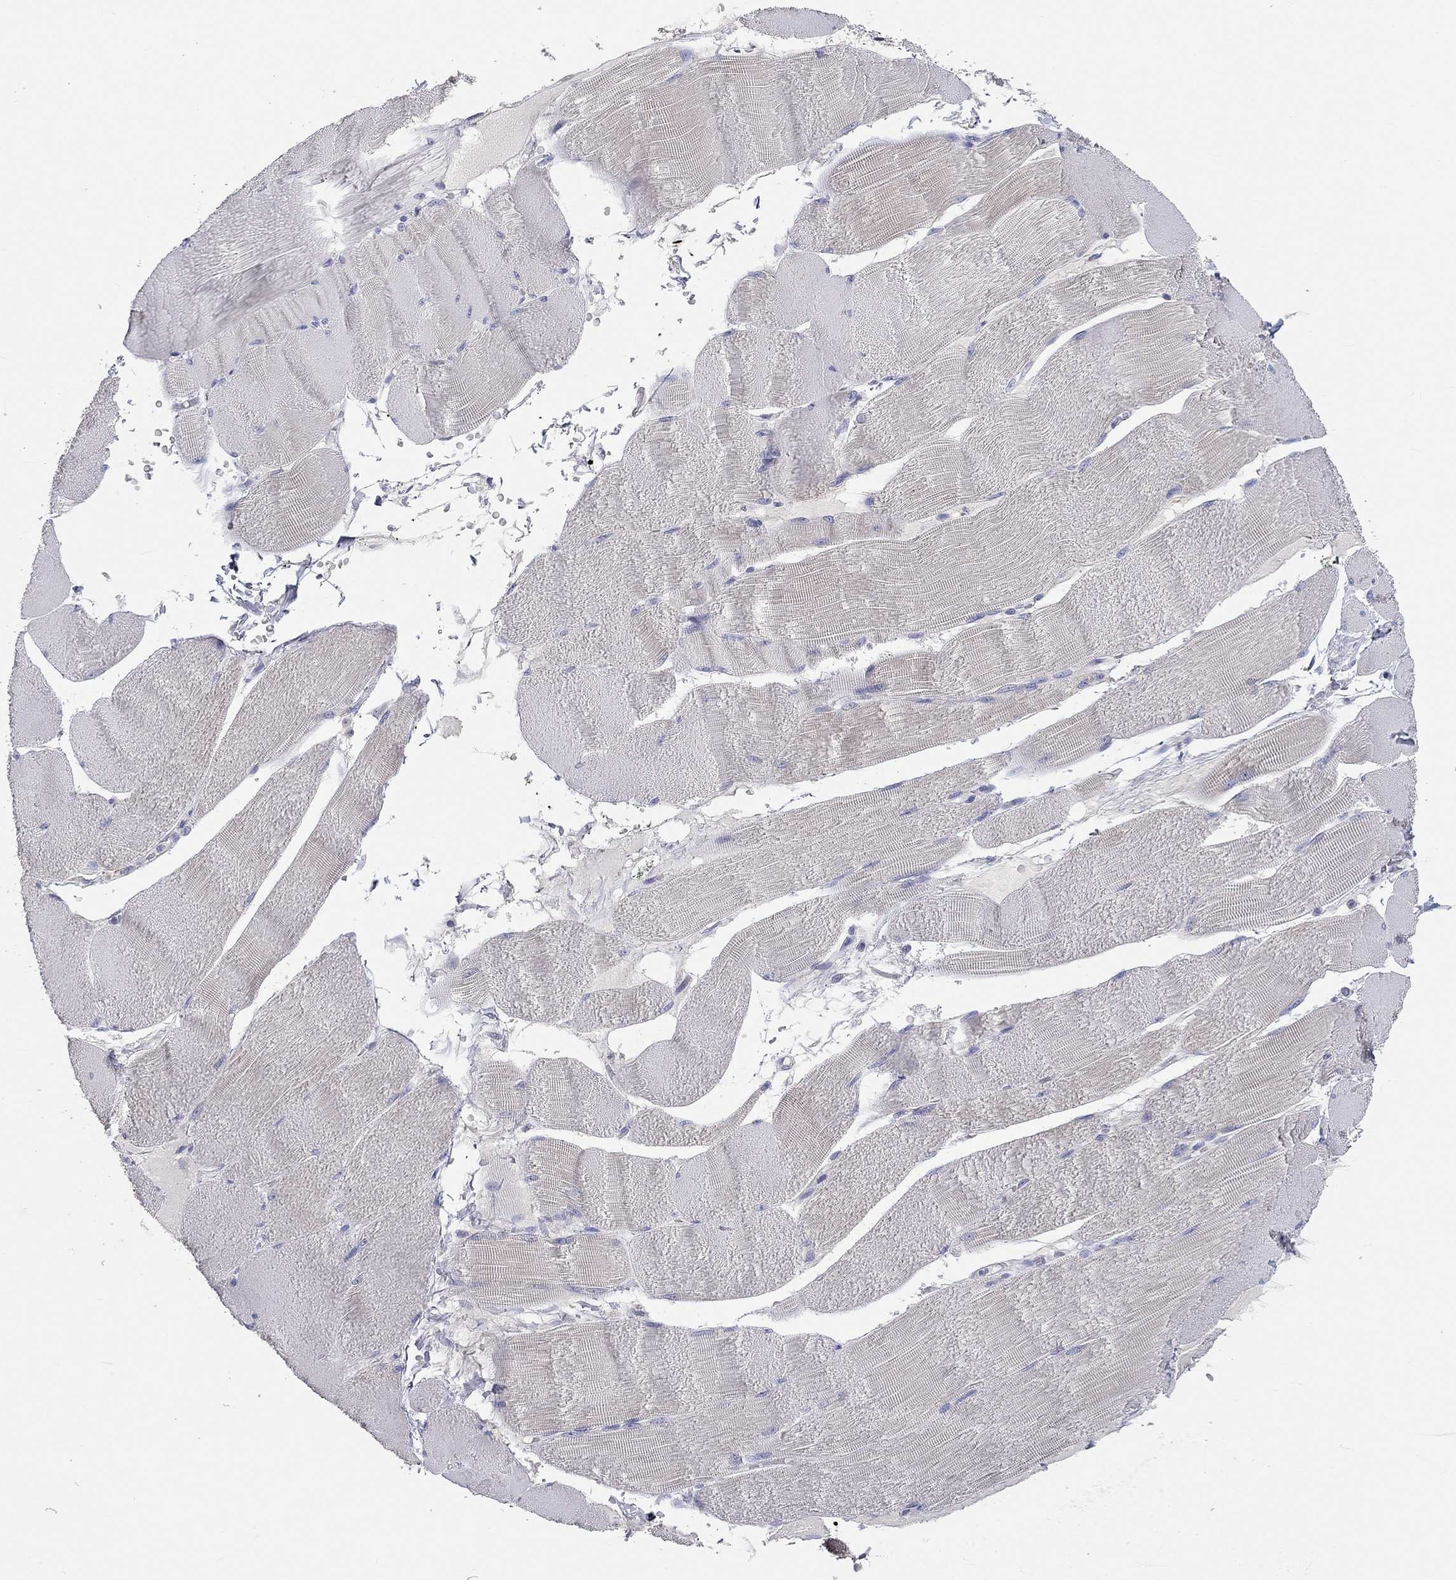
{"staining": {"intensity": "negative", "quantity": "none", "location": "none"}, "tissue": "skeletal muscle", "cell_type": "Myocytes", "image_type": "normal", "snomed": [{"axis": "morphology", "description": "Normal tissue, NOS"}, {"axis": "topography", "description": "Skeletal muscle"}], "caption": "Immunohistochemistry (IHC) histopathology image of normal skeletal muscle: human skeletal muscle stained with DAB (3,3'-diaminobenzidine) demonstrates no significant protein expression in myocytes.", "gene": "RCAN1", "patient": {"sex": "male", "age": 56}}